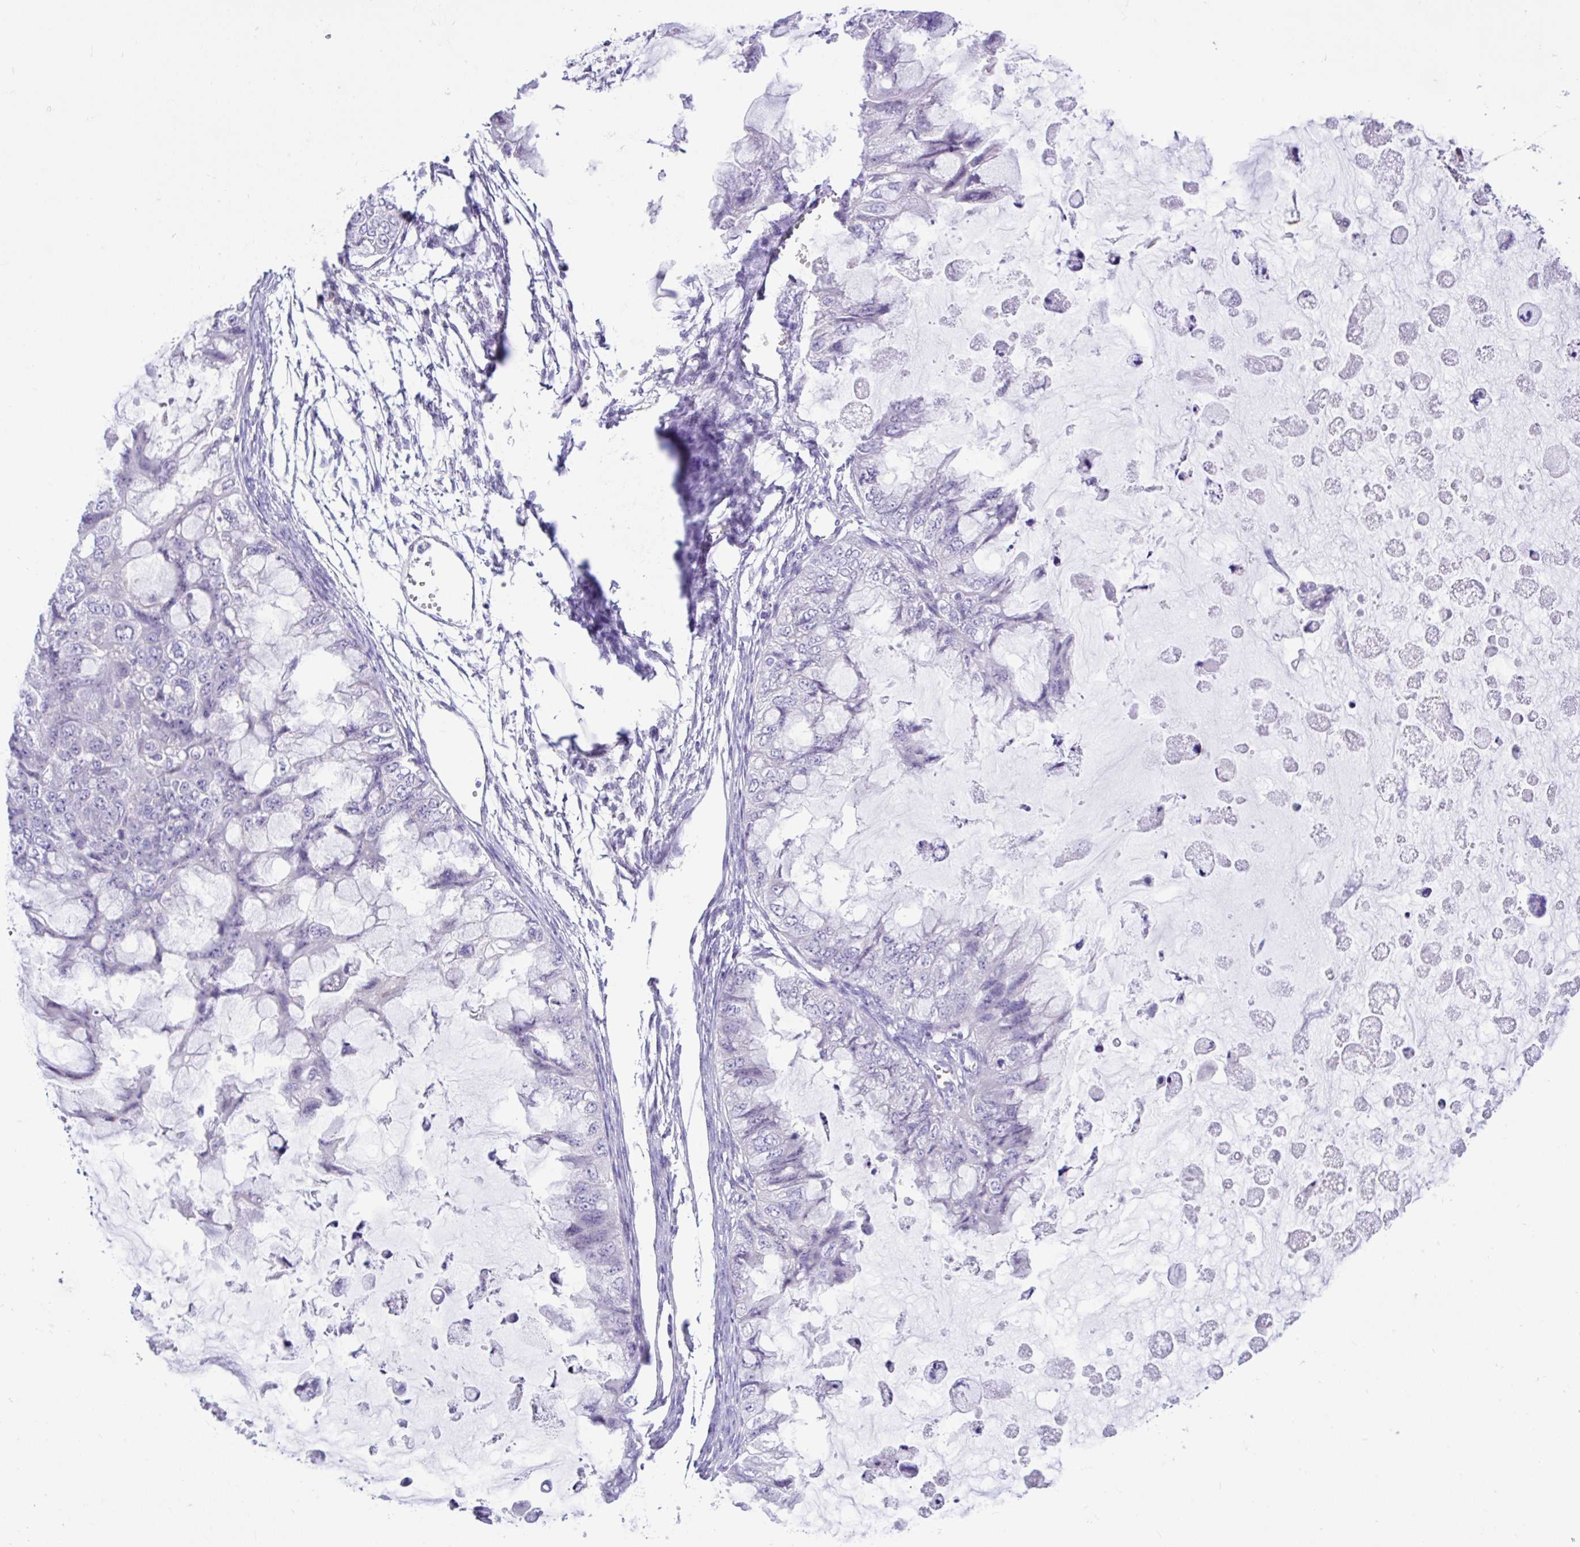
{"staining": {"intensity": "negative", "quantity": "none", "location": "none"}, "tissue": "ovarian cancer", "cell_type": "Tumor cells", "image_type": "cancer", "snomed": [{"axis": "morphology", "description": "Cystadenocarcinoma, mucinous, NOS"}, {"axis": "topography", "description": "Ovary"}], "caption": "An image of human ovarian mucinous cystadenocarcinoma is negative for staining in tumor cells.", "gene": "ANO4", "patient": {"sex": "female", "age": 72}}